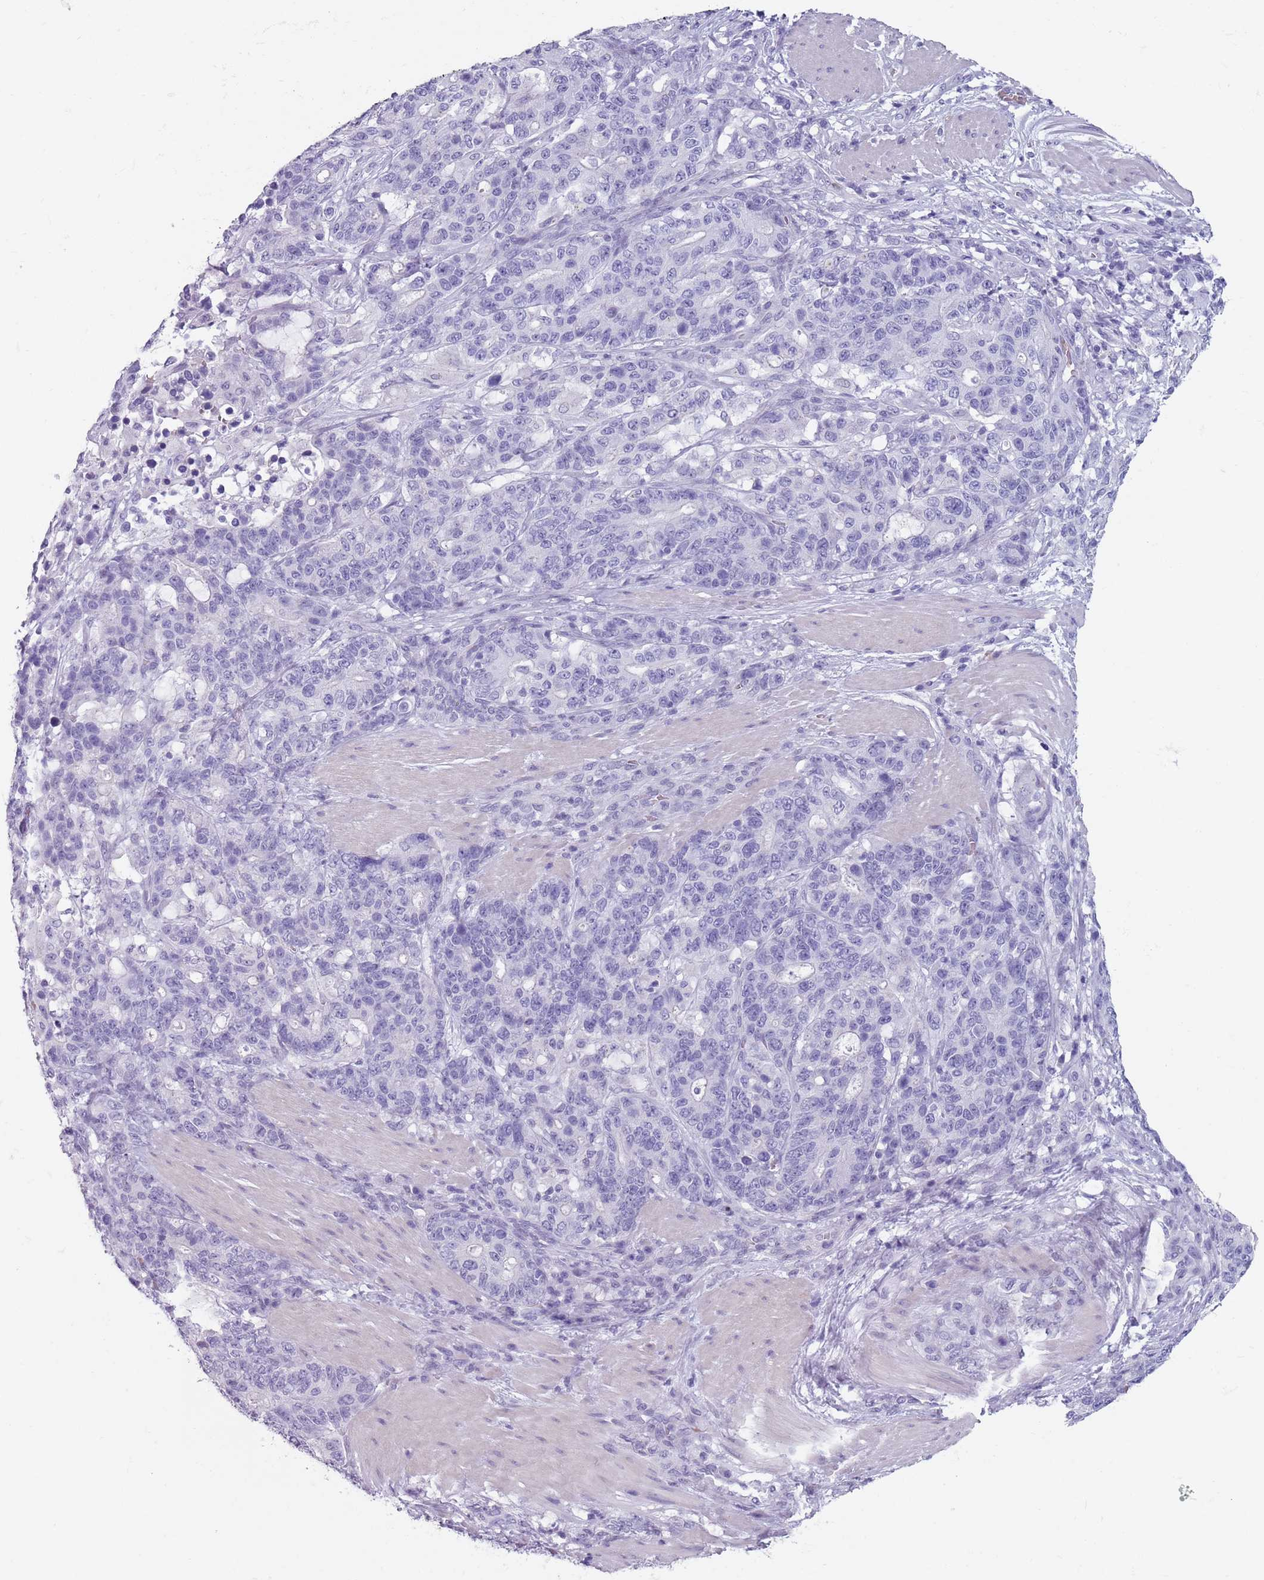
{"staining": {"intensity": "negative", "quantity": "none", "location": "none"}, "tissue": "stomach cancer", "cell_type": "Tumor cells", "image_type": "cancer", "snomed": [{"axis": "morphology", "description": "Normal tissue, NOS"}, {"axis": "morphology", "description": "Adenocarcinoma, NOS"}, {"axis": "topography", "description": "Stomach"}], "caption": "Micrograph shows no protein expression in tumor cells of adenocarcinoma (stomach) tissue.", "gene": "SPESP1", "patient": {"sex": "female", "age": 64}}